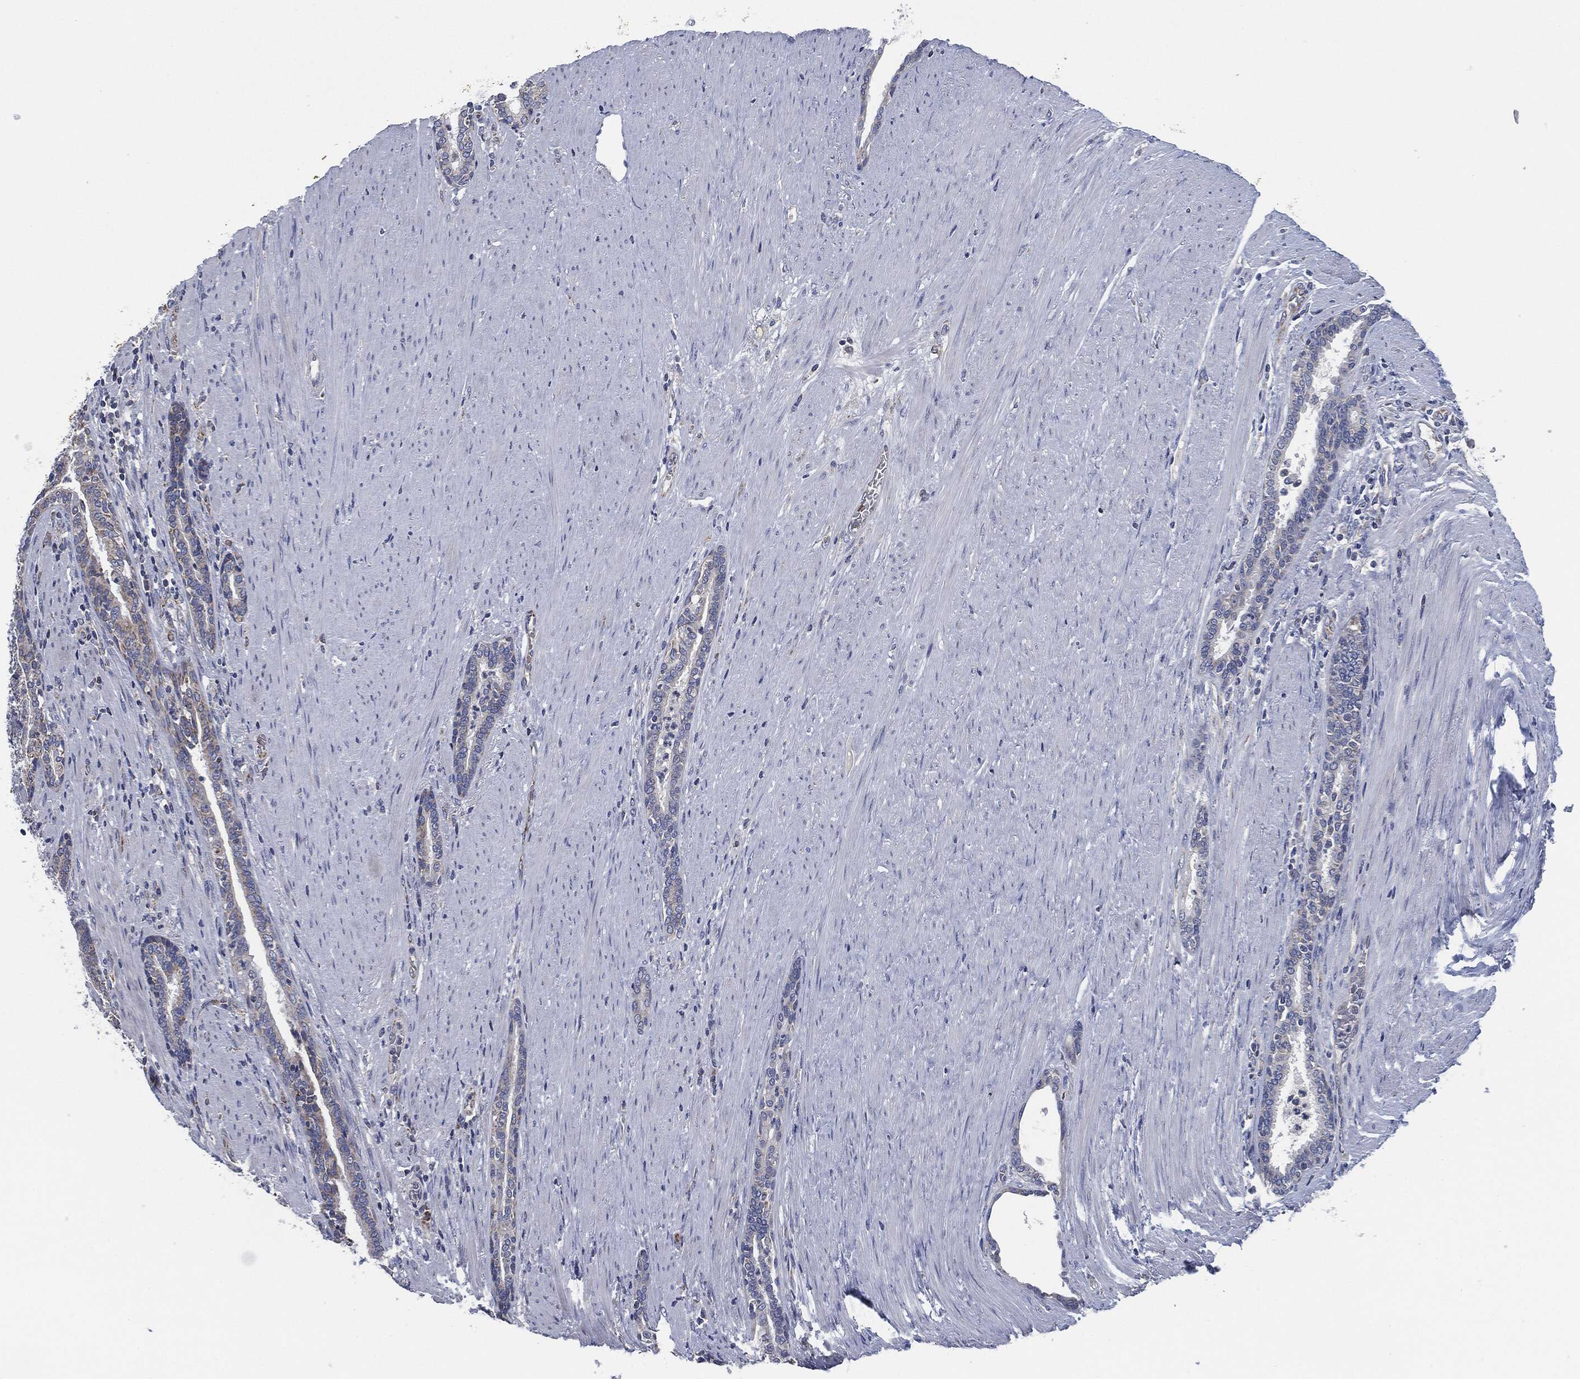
{"staining": {"intensity": "weak", "quantity": "<25%", "location": "cytoplasmic/membranous"}, "tissue": "prostate cancer", "cell_type": "Tumor cells", "image_type": "cancer", "snomed": [{"axis": "morphology", "description": "Adenocarcinoma, Low grade"}, {"axis": "topography", "description": "Prostate"}], "caption": "IHC of prostate low-grade adenocarcinoma displays no expression in tumor cells.", "gene": "SIGLEC9", "patient": {"sex": "male", "age": 68}}